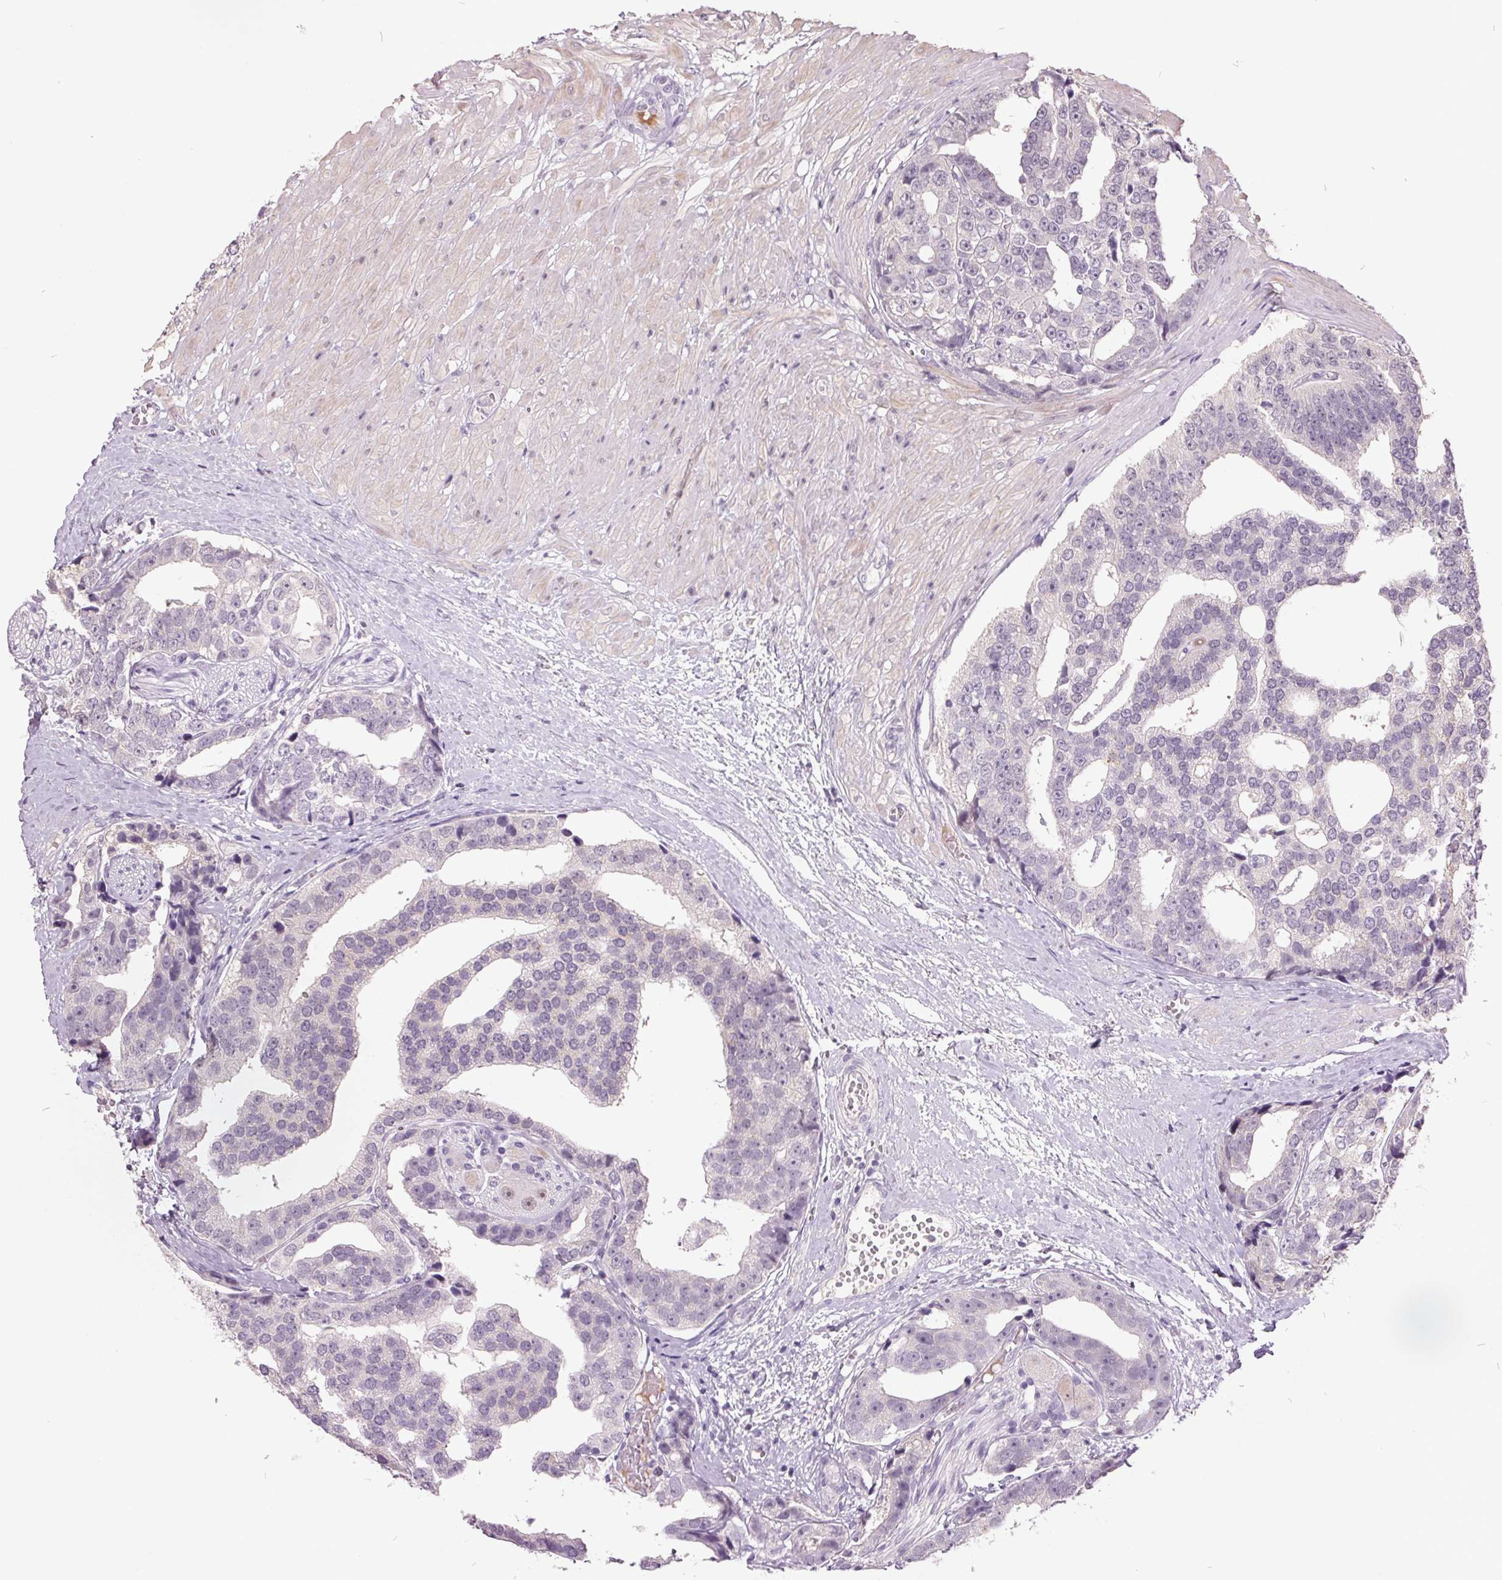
{"staining": {"intensity": "negative", "quantity": "none", "location": "none"}, "tissue": "prostate cancer", "cell_type": "Tumor cells", "image_type": "cancer", "snomed": [{"axis": "morphology", "description": "Adenocarcinoma, High grade"}, {"axis": "topography", "description": "Prostate"}], "caption": "DAB immunohistochemical staining of prostate cancer (adenocarcinoma (high-grade)) shows no significant expression in tumor cells.", "gene": "C2orf16", "patient": {"sex": "male", "age": 71}}